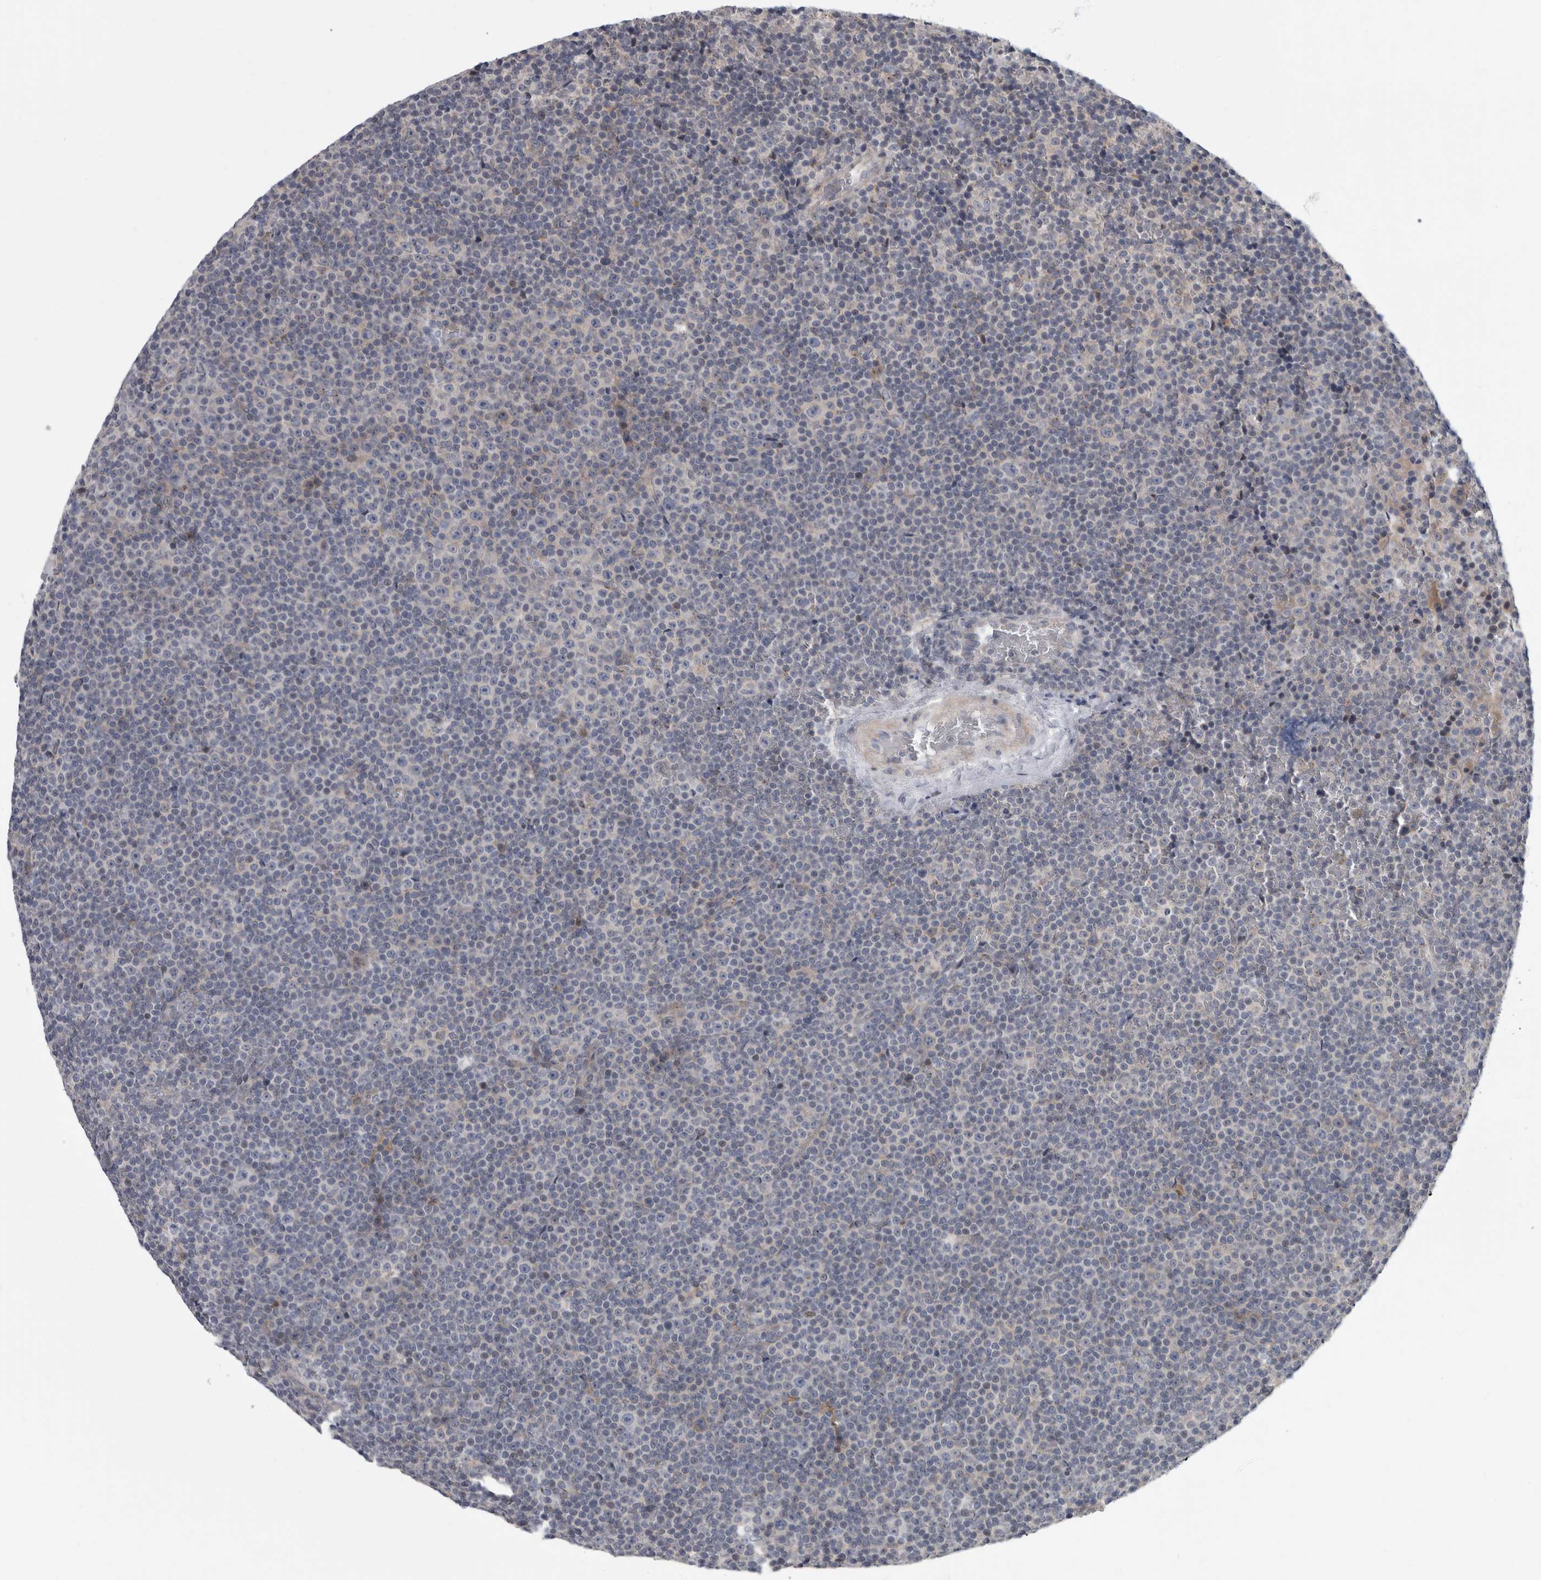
{"staining": {"intensity": "negative", "quantity": "none", "location": "none"}, "tissue": "lymphoma", "cell_type": "Tumor cells", "image_type": "cancer", "snomed": [{"axis": "morphology", "description": "Malignant lymphoma, non-Hodgkin's type, Low grade"}, {"axis": "topography", "description": "Lymph node"}], "caption": "There is no significant staining in tumor cells of lymphoma.", "gene": "PDE7A", "patient": {"sex": "female", "age": 67}}